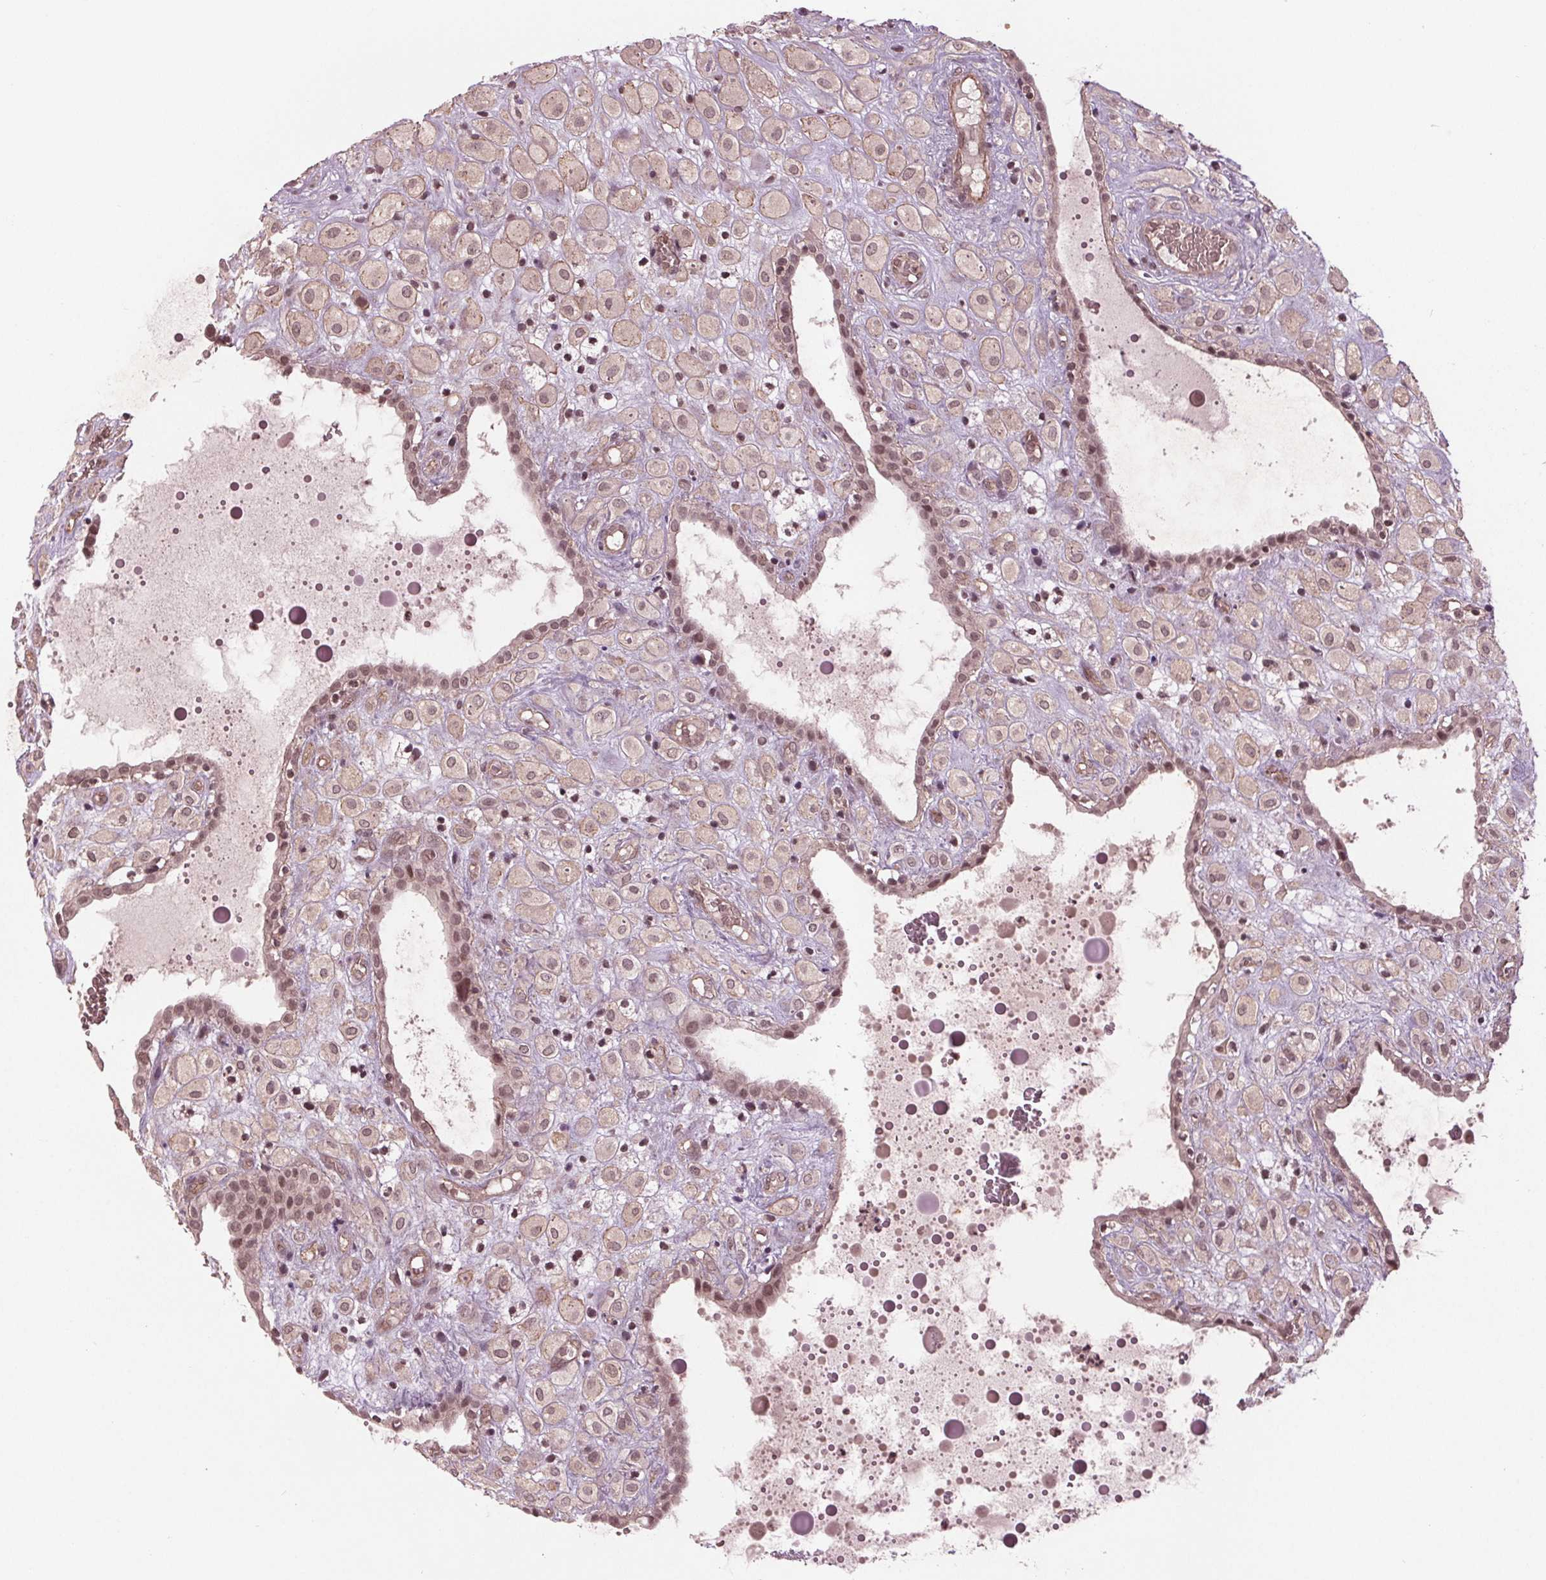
{"staining": {"intensity": "weak", "quantity": "25%-75%", "location": "nuclear"}, "tissue": "placenta", "cell_type": "Decidual cells", "image_type": "normal", "snomed": [{"axis": "morphology", "description": "Normal tissue, NOS"}, {"axis": "topography", "description": "Placenta"}], "caption": "Protein positivity by IHC shows weak nuclear positivity in about 25%-75% of decidual cells in unremarkable placenta.", "gene": "BTBD1", "patient": {"sex": "female", "age": 24}}